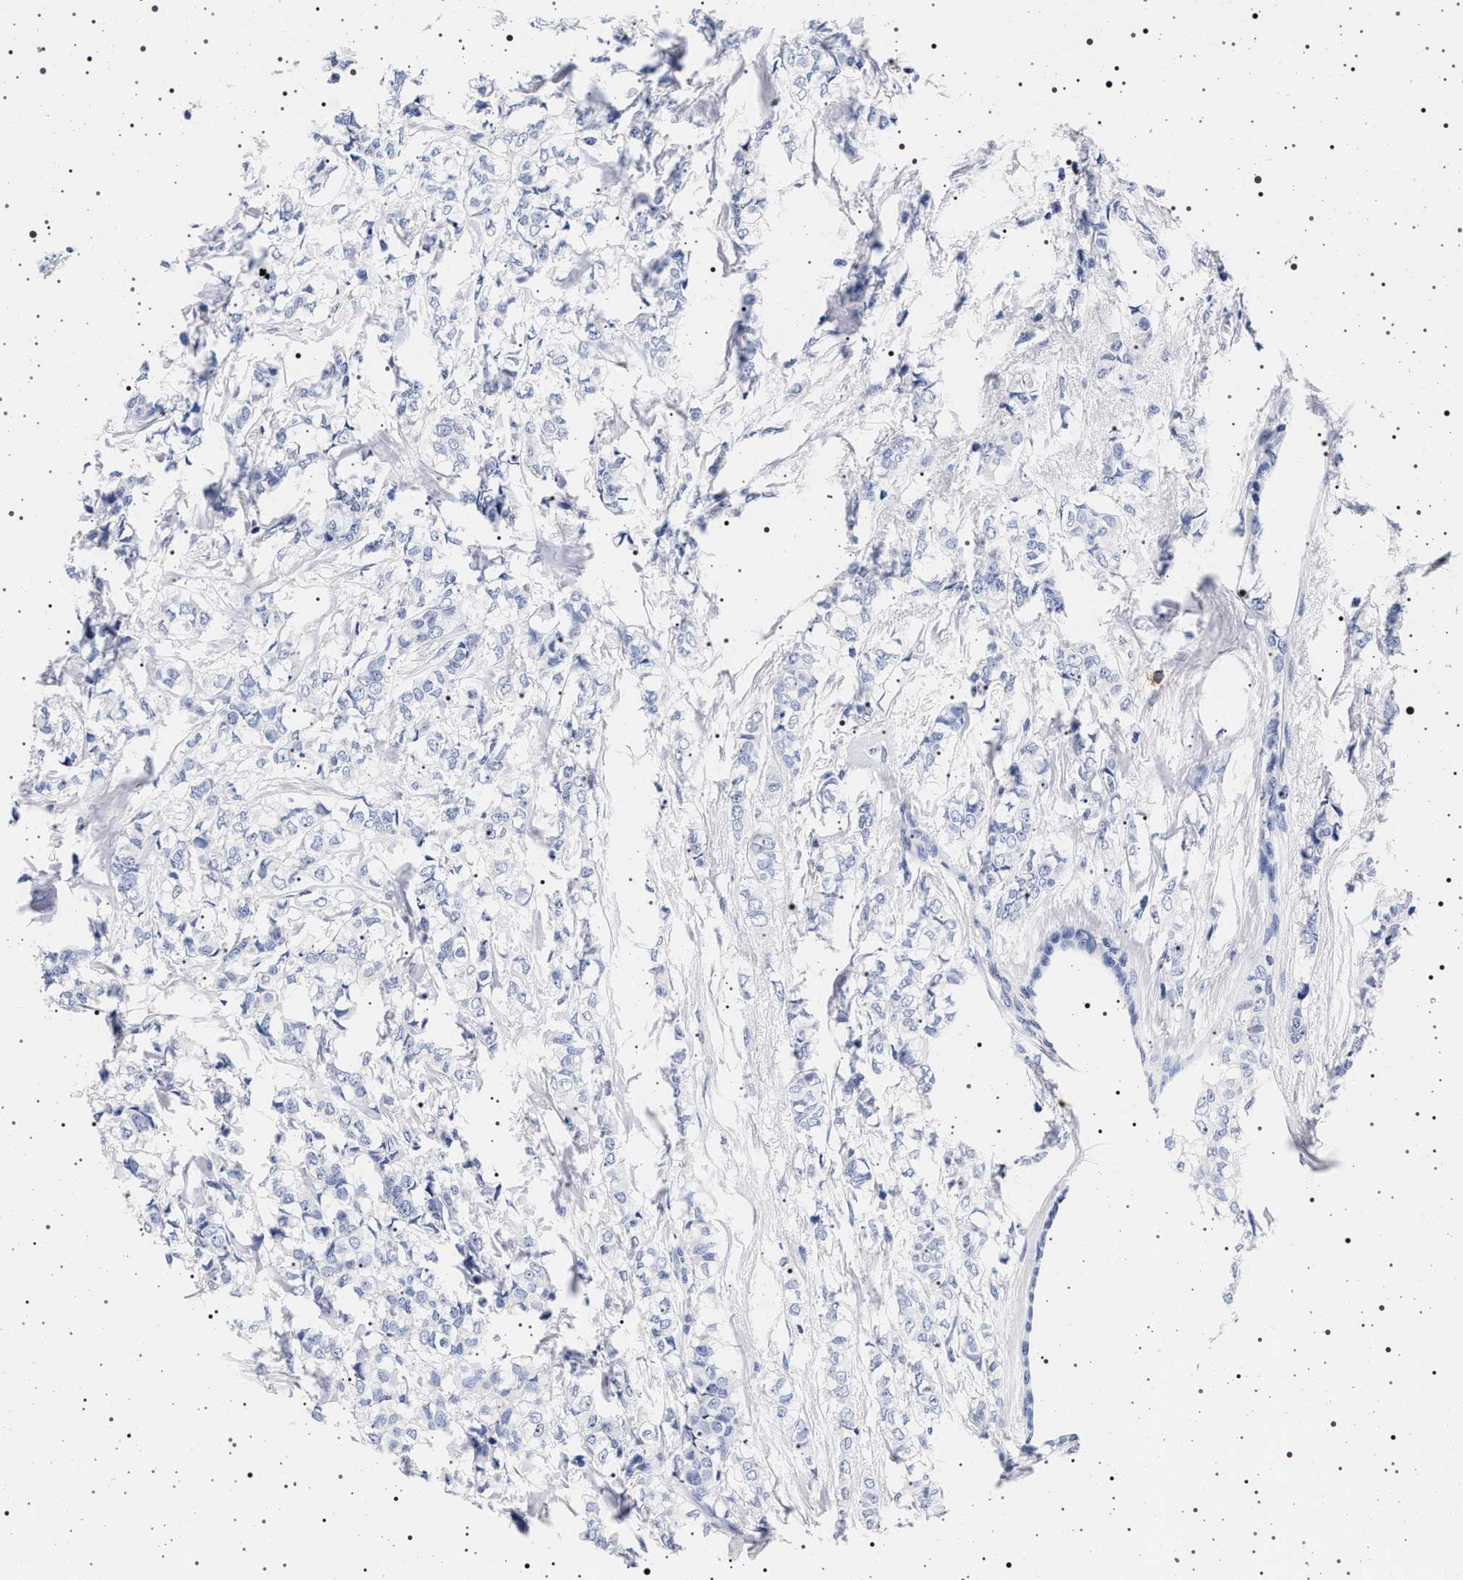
{"staining": {"intensity": "negative", "quantity": "none", "location": "none"}, "tissue": "breast cancer", "cell_type": "Tumor cells", "image_type": "cancer", "snomed": [{"axis": "morphology", "description": "Lobular carcinoma"}, {"axis": "topography", "description": "Breast"}], "caption": "This is an immunohistochemistry histopathology image of breast cancer. There is no expression in tumor cells.", "gene": "MAPK10", "patient": {"sex": "female", "age": 60}}